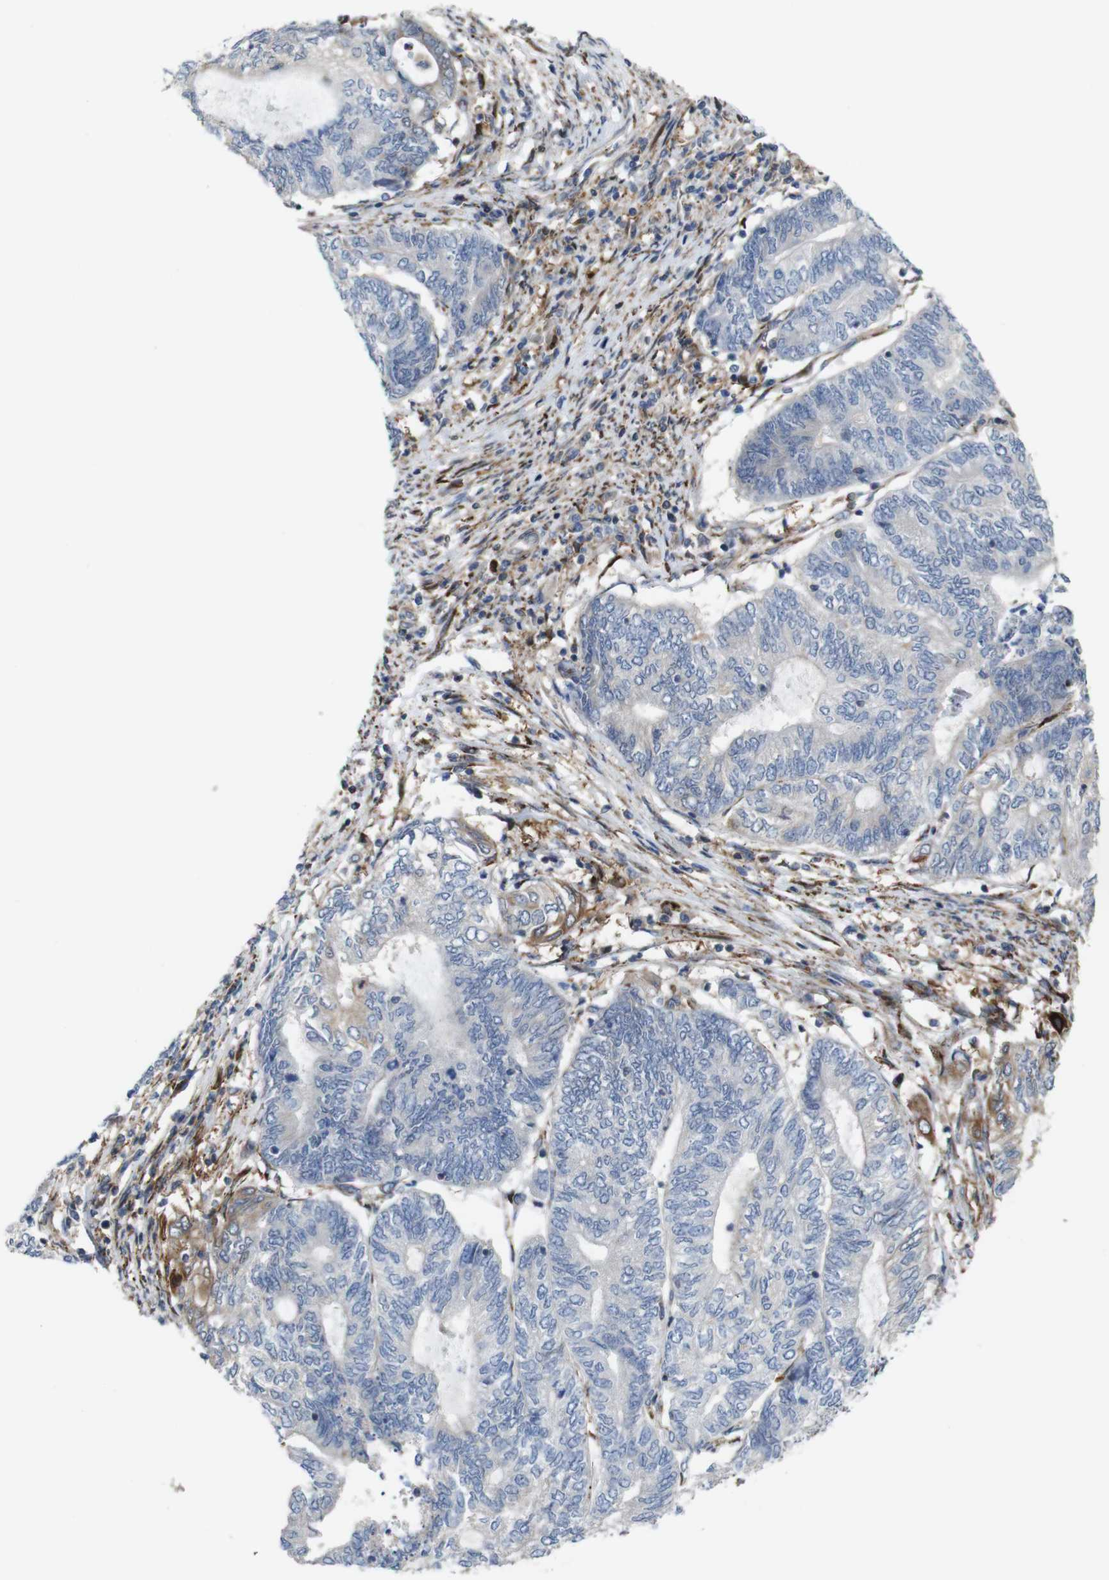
{"staining": {"intensity": "strong", "quantity": "<25%", "location": "cytoplasmic/membranous"}, "tissue": "endometrial cancer", "cell_type": "Tumor cells", "image_type": "cancer", "snomed": [{"axis": "morphology", "description": "Adenocarcinoma, NOS"}, {"axis": "topography", "description": "Uterus"}, {"axis": "topography", "description": "Endometrium"}], "caption": "Immunohistochemistry histopathology image of neoplastic tissue: human endometrial cancer stained using immunohistochemistry (IHC) displays medium levels of strong protein expression localized specifically in the cytoplasmic/membranous of tumor cells, appearing as a cytoplasmic/membranous brown color.", "gene": "PCOLCE2", "patient": {"sex": "female", "age": 70}}